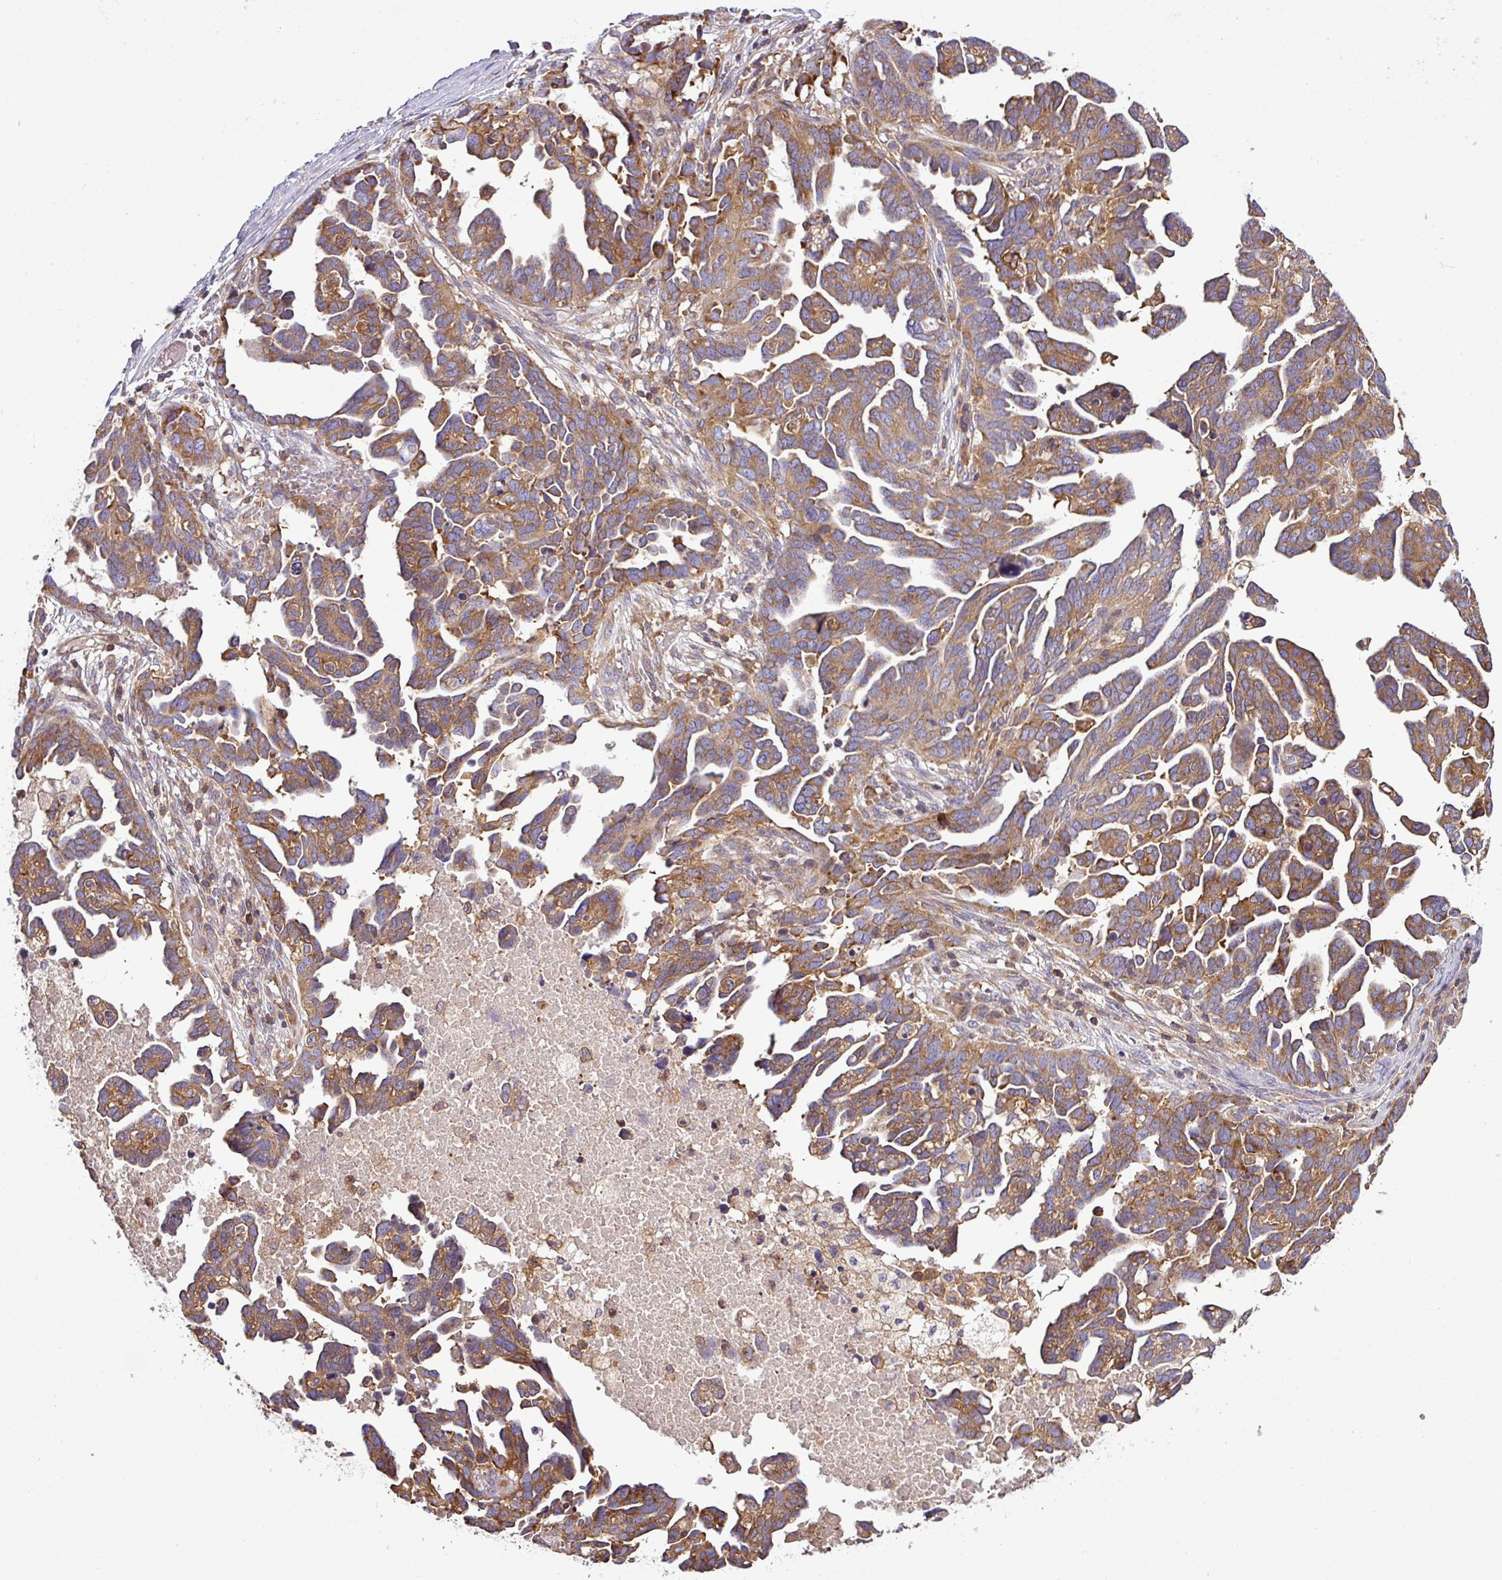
{"staining": {"intensity": "moderate", "quantity": ">75%", "location": "cytoplasmic/membranous"}, "tissue": "ovarian cancer", "cell_type": "Tumor cells", "image_type": "cancer", "snomed": [{"axis": "morphology", "description": "Cystadenocarcinoma, serous, NOS"}, {"axis": "topography", "description": "Ovary"}], "caption": "Protein positivity by immunohistochemistry reveals moderate cytoplasmic/membranous staining in approximately >75% of tumor cells in ovarian serous cystadenocarcinoma.", "gene": "LRRC74B", "patient": {"sex": "female", "age": 54}}